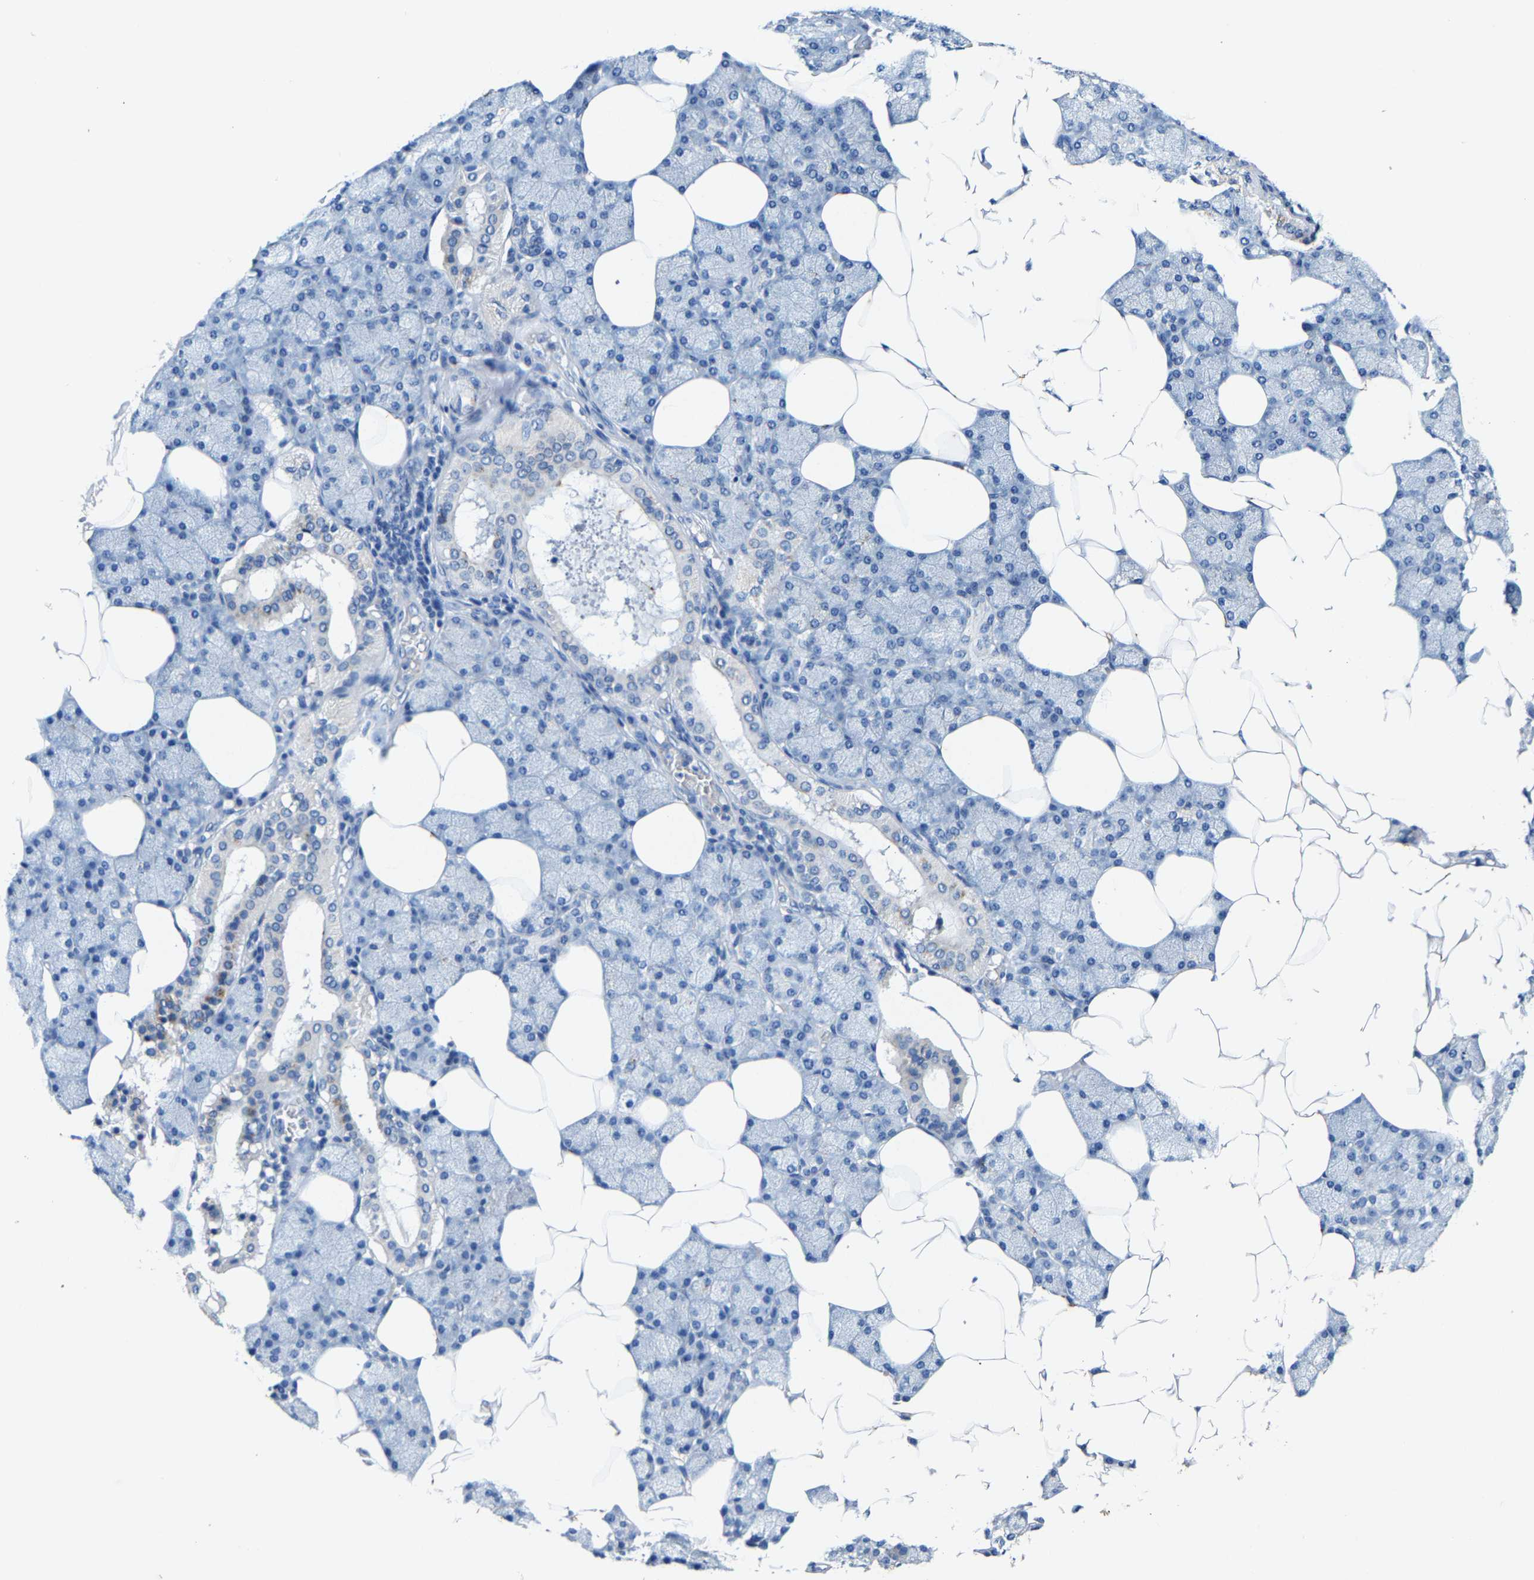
{"staining": {"intensity": "moderate", "quantity": "<25%", "location": "cytoplasmic/membranous"}, "tissue": "salivary gland", "cell_type": "Glandular cells", "image_type": "normal", "snomed": [{"axis": "morphology", "description": "Normal tissue, NOS"}, {"axis": "topography", "description": "Salivary gland"}], "caption": "High-magnification brightfield microscopy of benign salivary gland stained with DAB (brown) and counterstained with hematoxylin (blue). glandular cells exhibit moderate cytoplasmic/membranous expression is identified in approximately<25% of cells.", "gene": "SLC25A25", "patient": {"sex": "male", "age": 62}}